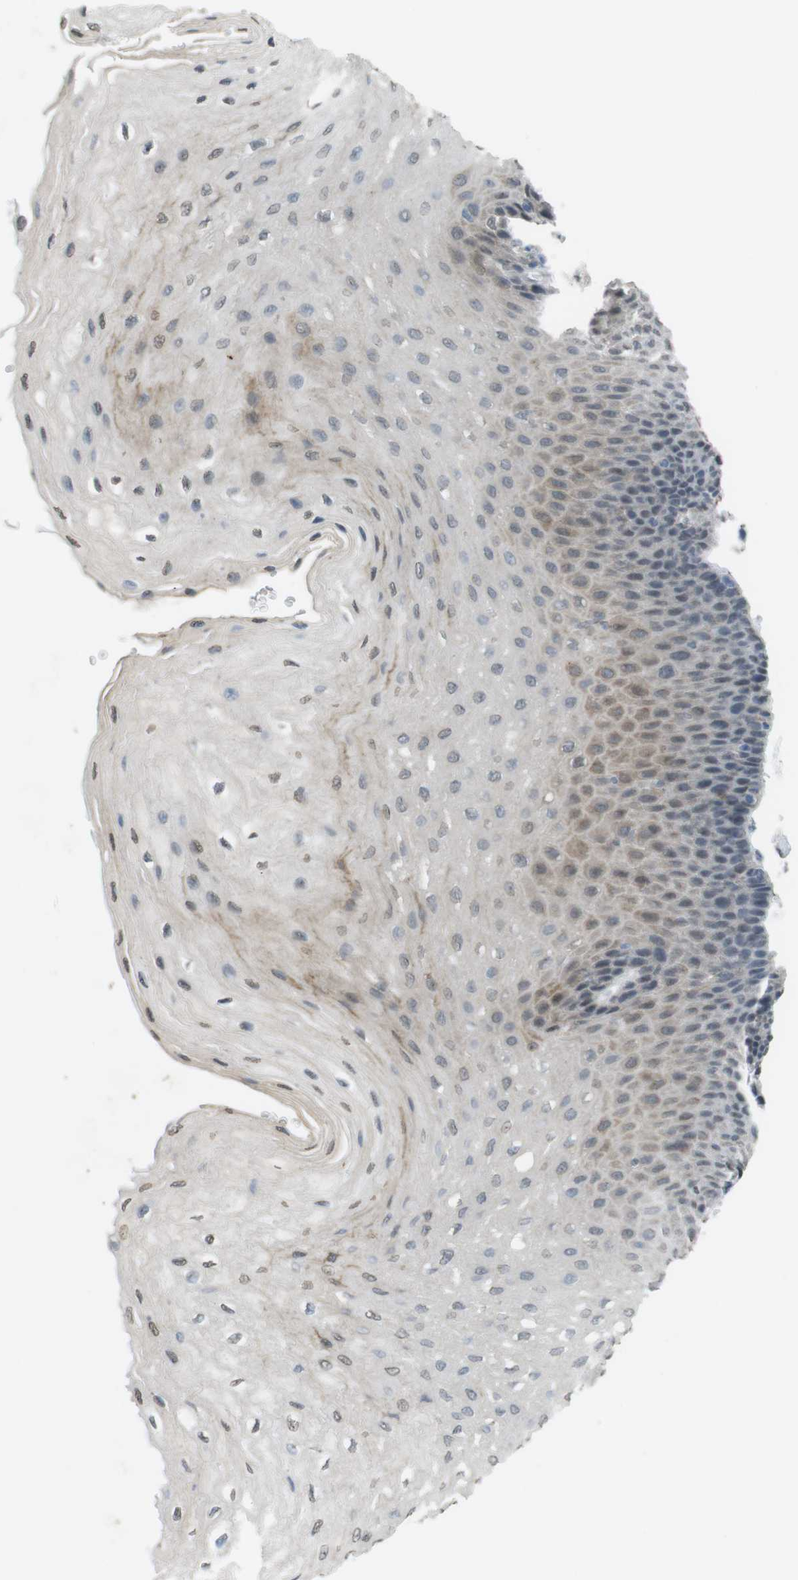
{"staining": {"intensity": "weak", "quantity": "<25%", "location": "cytoplasmic/membranous"}, "tissue": "esophagus", "cell_type": "Squamous epithelial cells", "image_type": "normal", "snomed": [{"axis": "morphology", "description": "Normal tissue, NOS"}, {"axis": "topography", "description": "Esophagus"}], "caption": "Photomicrograph shows no protein positivity in squamous epithelial cells of normal esophagus. The staining is performed using DAB brown chromogen with nuclei counter-stained in using hematoxylin.", "gene": "FZD10", "patient": {"sex": "female", "age": 72}}